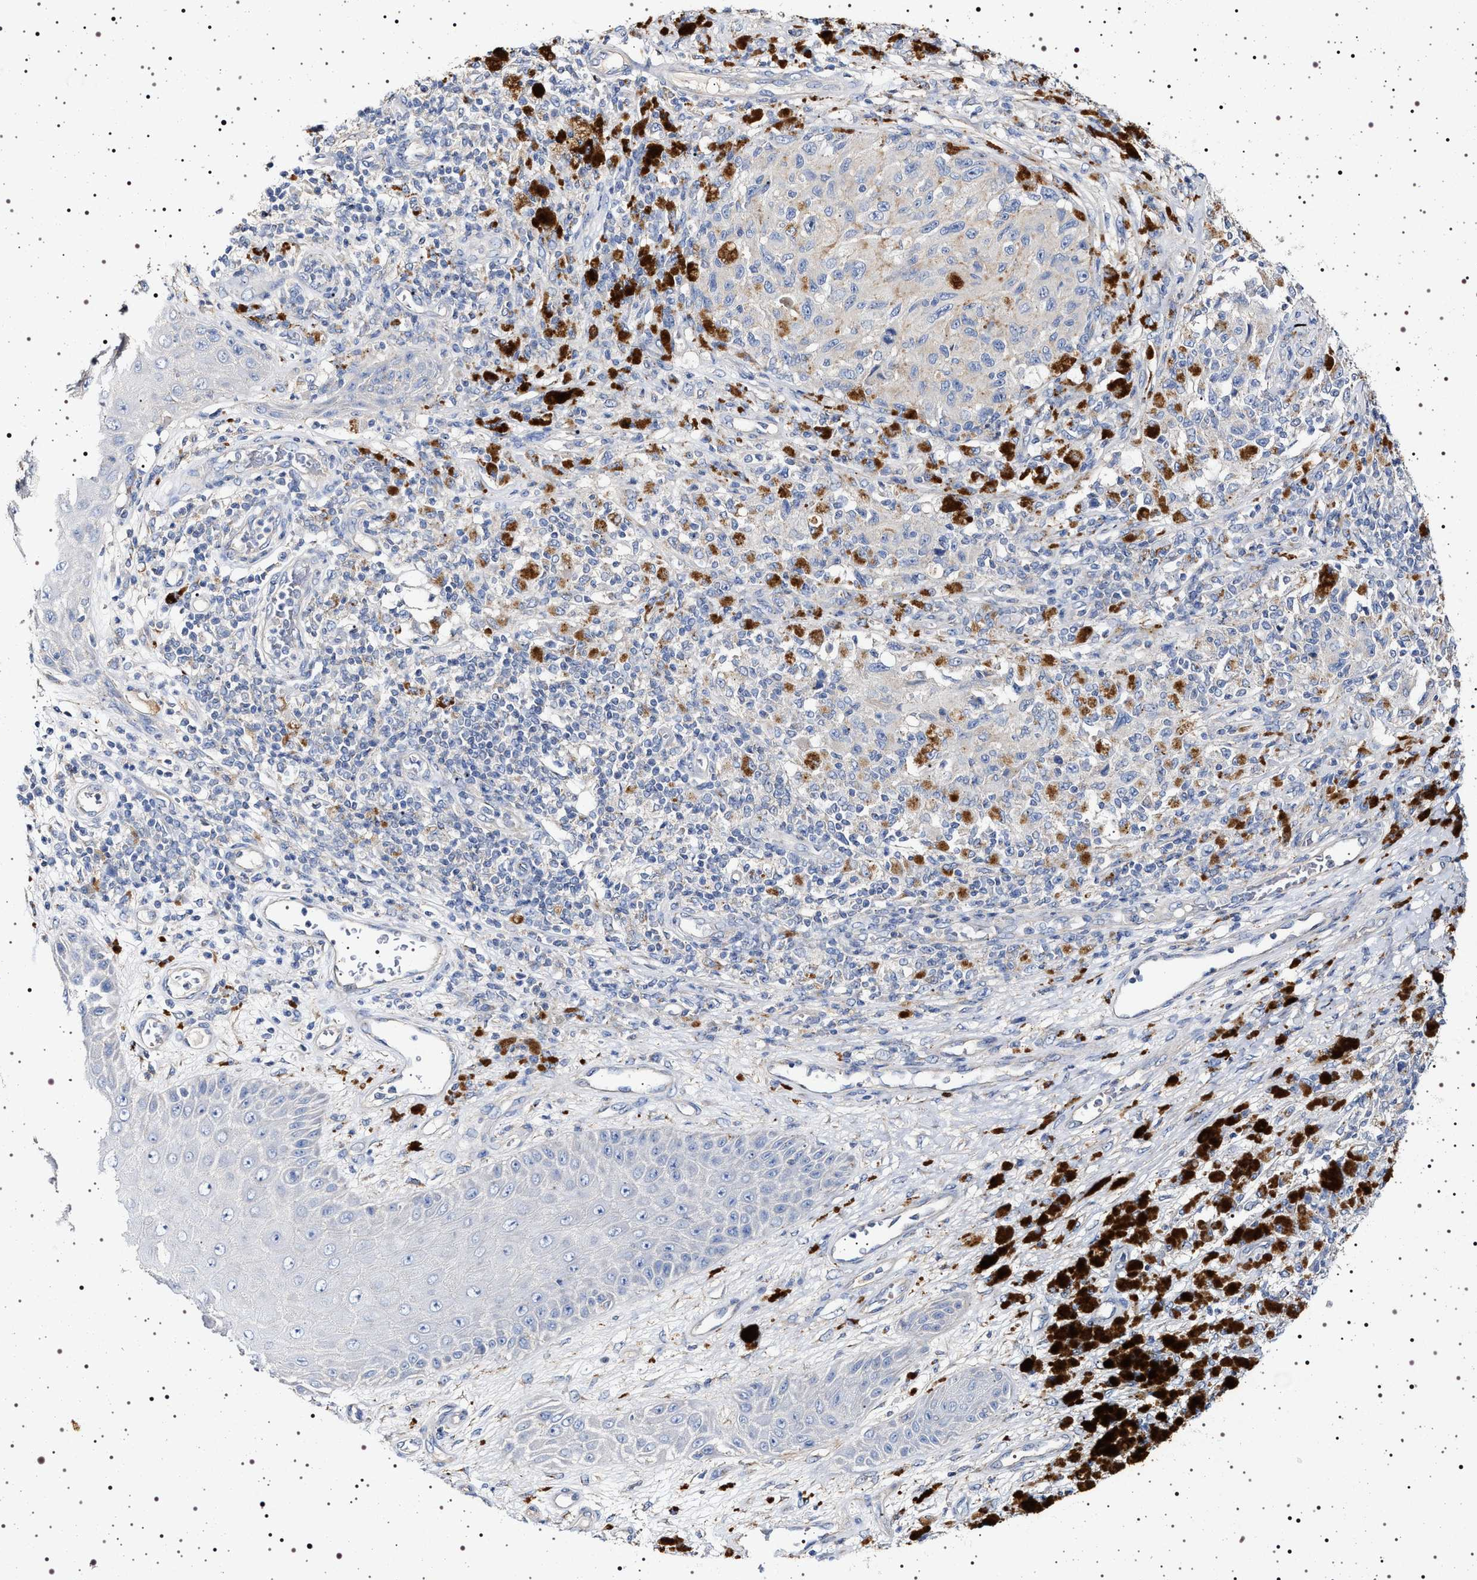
{"staining": {"intensity": "negative", "quantity": "none", "location": "none"}, "tissue": "melanoma", "cell_type": "Tumor cells", "image_type": "cancer", "snomed": [{"axis": "morphology", "description": "Malignant melanoma, NOS"}, {"axis": "topography", "description": "Skin"}], "caption": "A histopathology image of malignant melanoma stained for a protein reveals no brown staining in tumor cells.", "gene": "NAALADL2", "patient": {"sex": "female", "age": 73}}